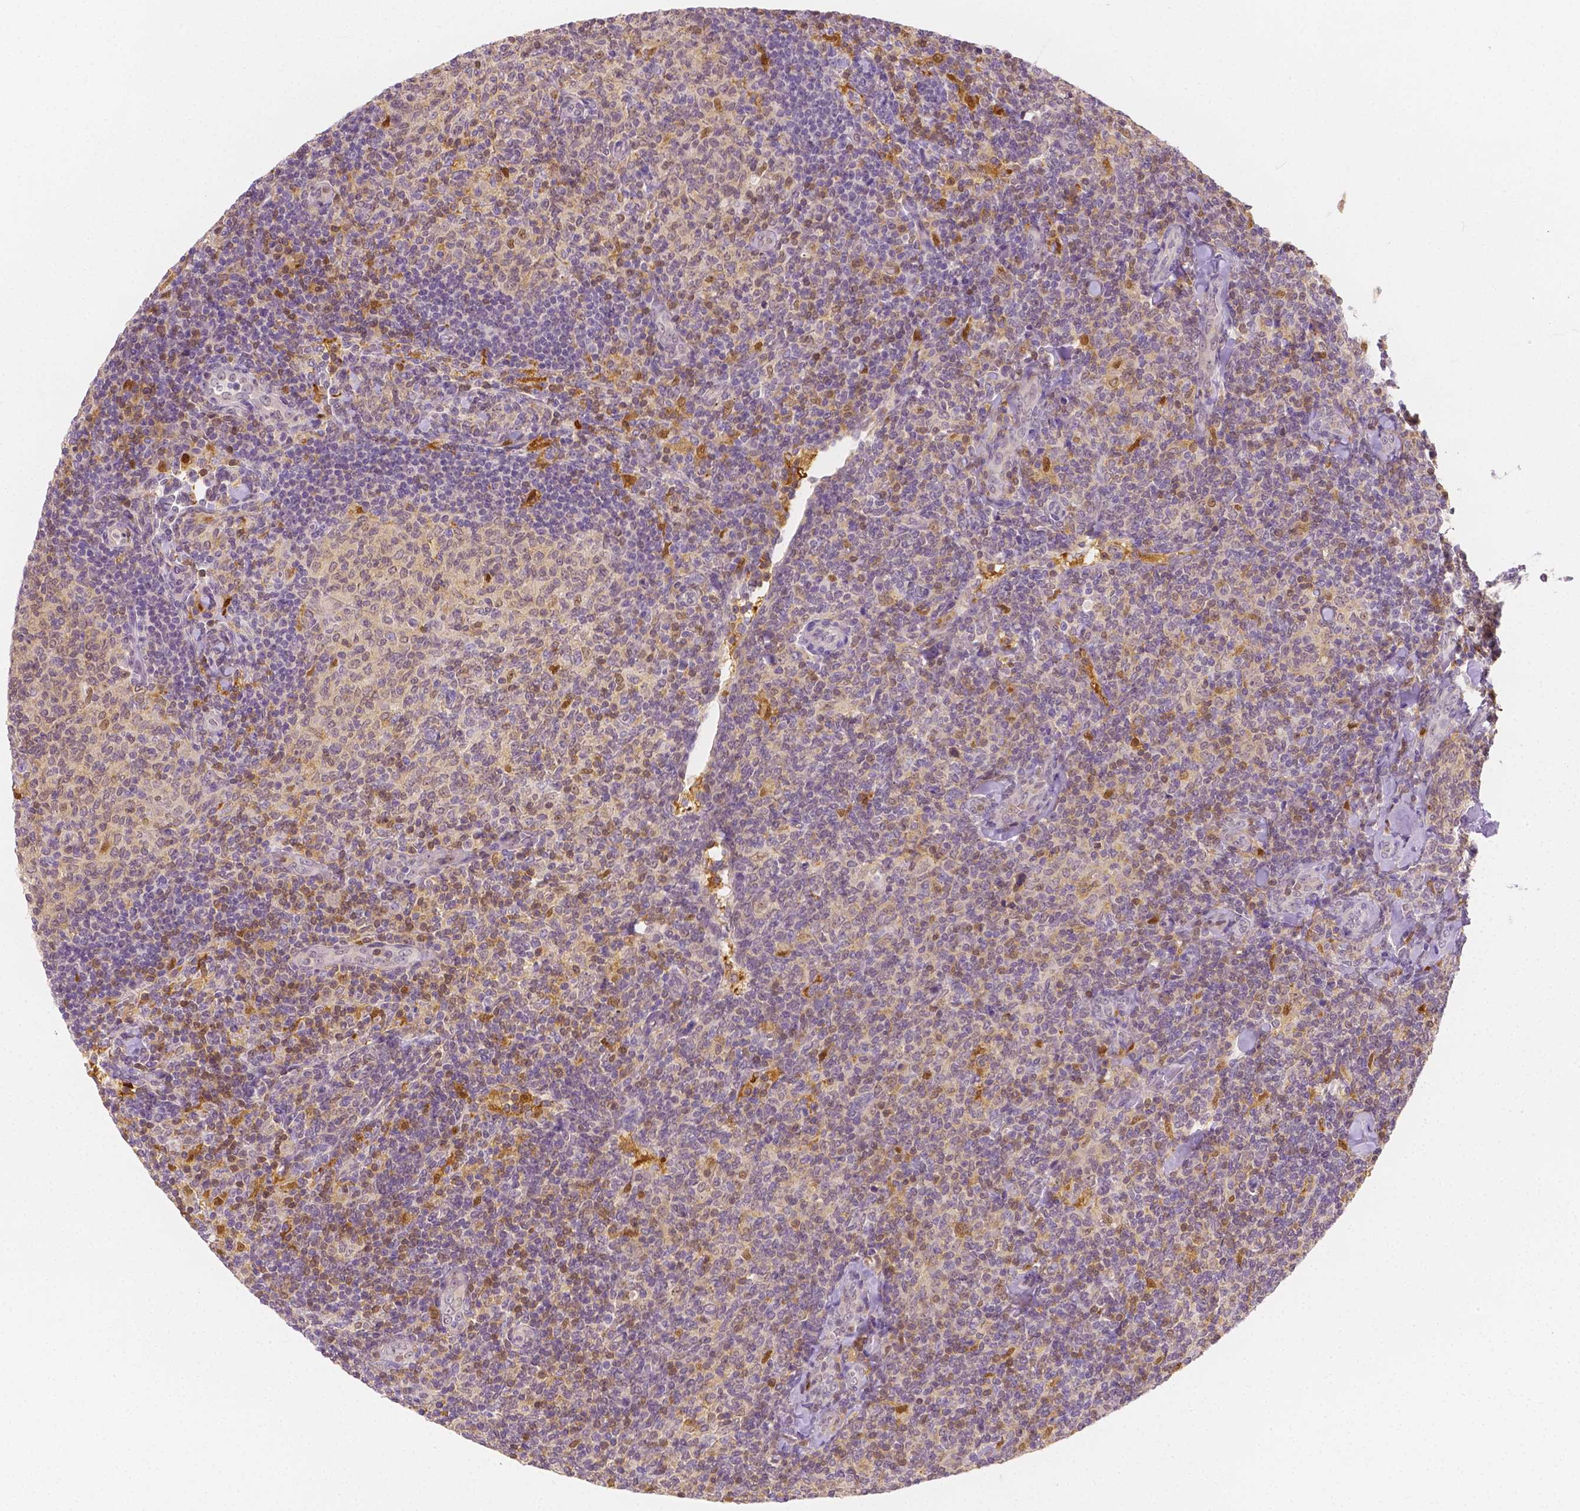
{"staining": {"intensity": "weak", "quantity": "<25%", "location": "nuclear"}, "tissue": "lymphoma", "cell_type": "Tumor cells", "image_type": "cancer", "snomed": [{"axis": "morphology", "description": "Malignant lymphoma, non-Hodgkin's type, Low grade"}, {"axis": "topography", "description": "Lymph node"}], "caption": "DAB immunohistochemical staining of lymphoma displays no significant staining in tumor cells.", "gene": "SGTB", "patient": {"sex": "female", "age": 56}}